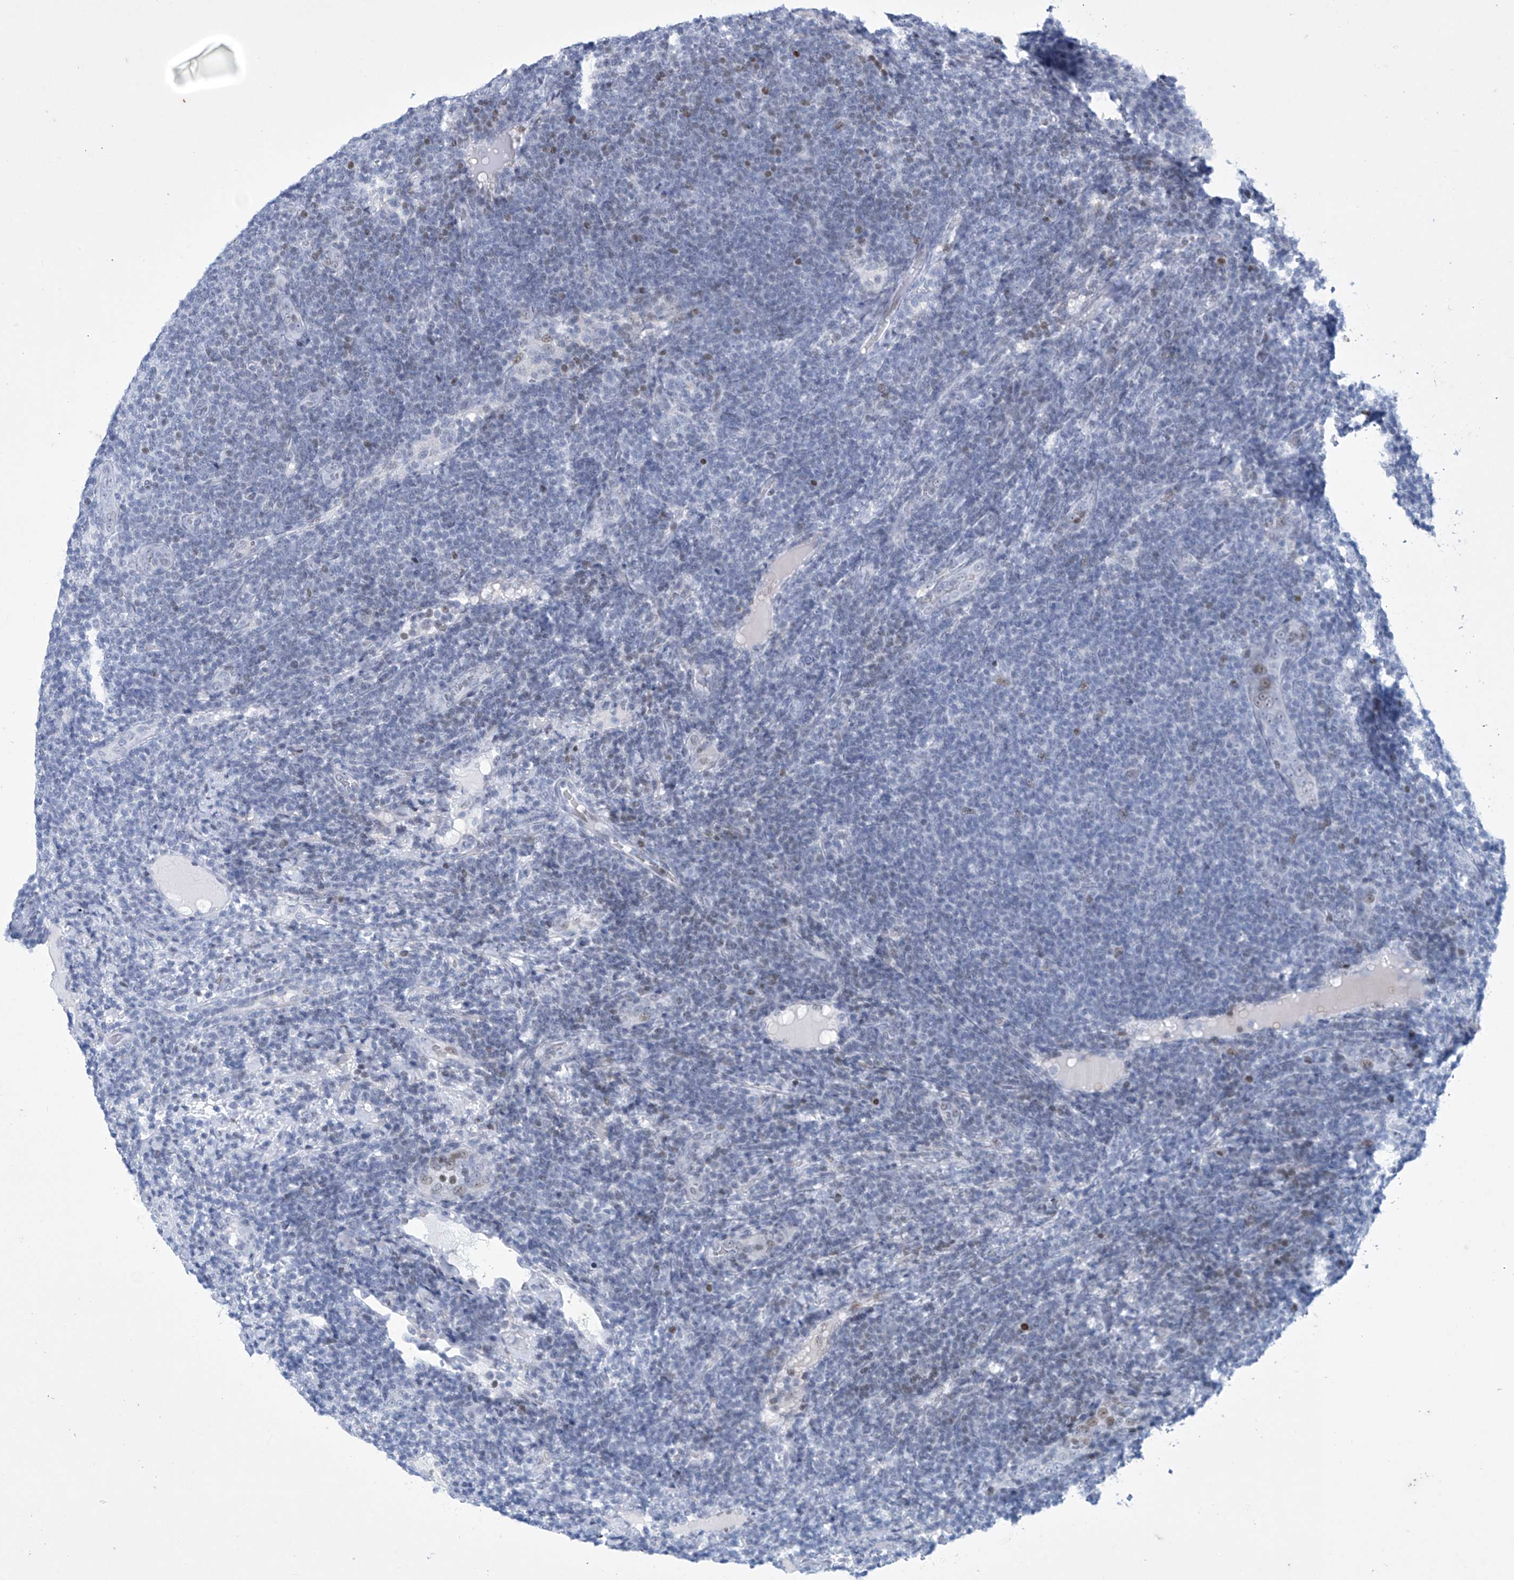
{"staining": {"intensity": "negative", "quantity": "none", "location": "none"}, "tissue": "lymphoma", "cell_type": "Tumor cells", "image_type": "cancer", "snomed": [{"axis": "morphology", "description": "Malignant lymphoma, non-Hodgkin's type, Low grade"}, {"axis": "topography", "description": "Lymph node"}], "caption": "Photomicrograph shows no protein expression in tumor cells of lymphoma tissue. Brightfield microscopy of immunohistochemistry (IHC) stained with DAB (3,3'-diaminobenzidine) (brown) and hematoxylin (blue), captured at high magnification.", "gene": "RFX7", "patient": {"sex": "male", "age": 66}}